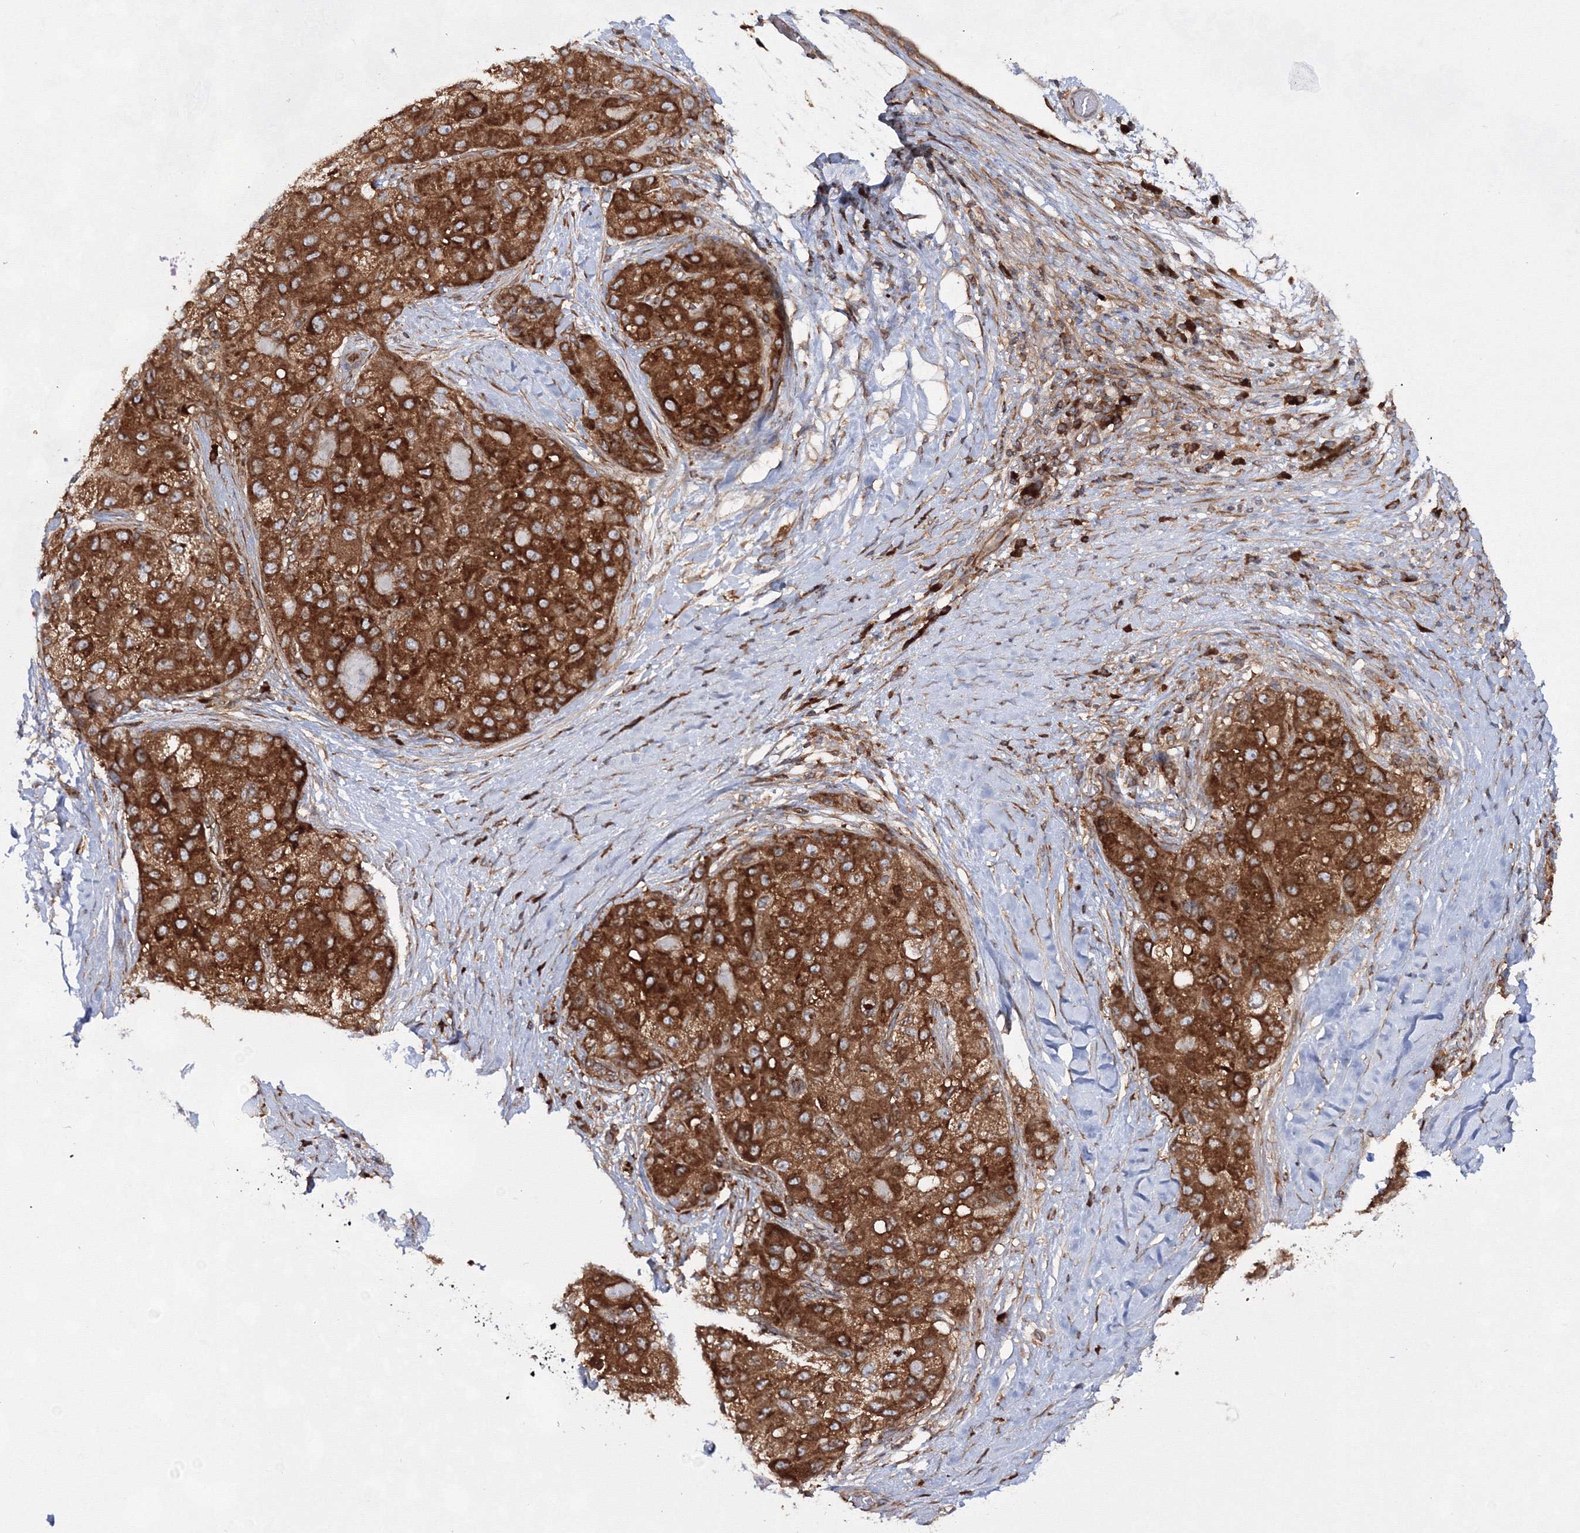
{"staining": {"intensity": "strong", "quantity": ">75%", "location": "cytoplasmic/membranous"}, "tissue": "liver cancer", "cell_type": "Tumor cells", "image_type": "cancer", "snomed": [{"axis": "morphology", "description": "Carcinoma, Hepatocellular, NOS"}, {"axis": "topography", "description": "Liver"}], "caption": "Liver hepatocellular carcinoma stained with immunohistochemistry shows strong cytoplasmic/membranous positivity in about >75% of tumor cells.", "gene": "HARS1", "patient": {"sex": "male", "age": 80}}